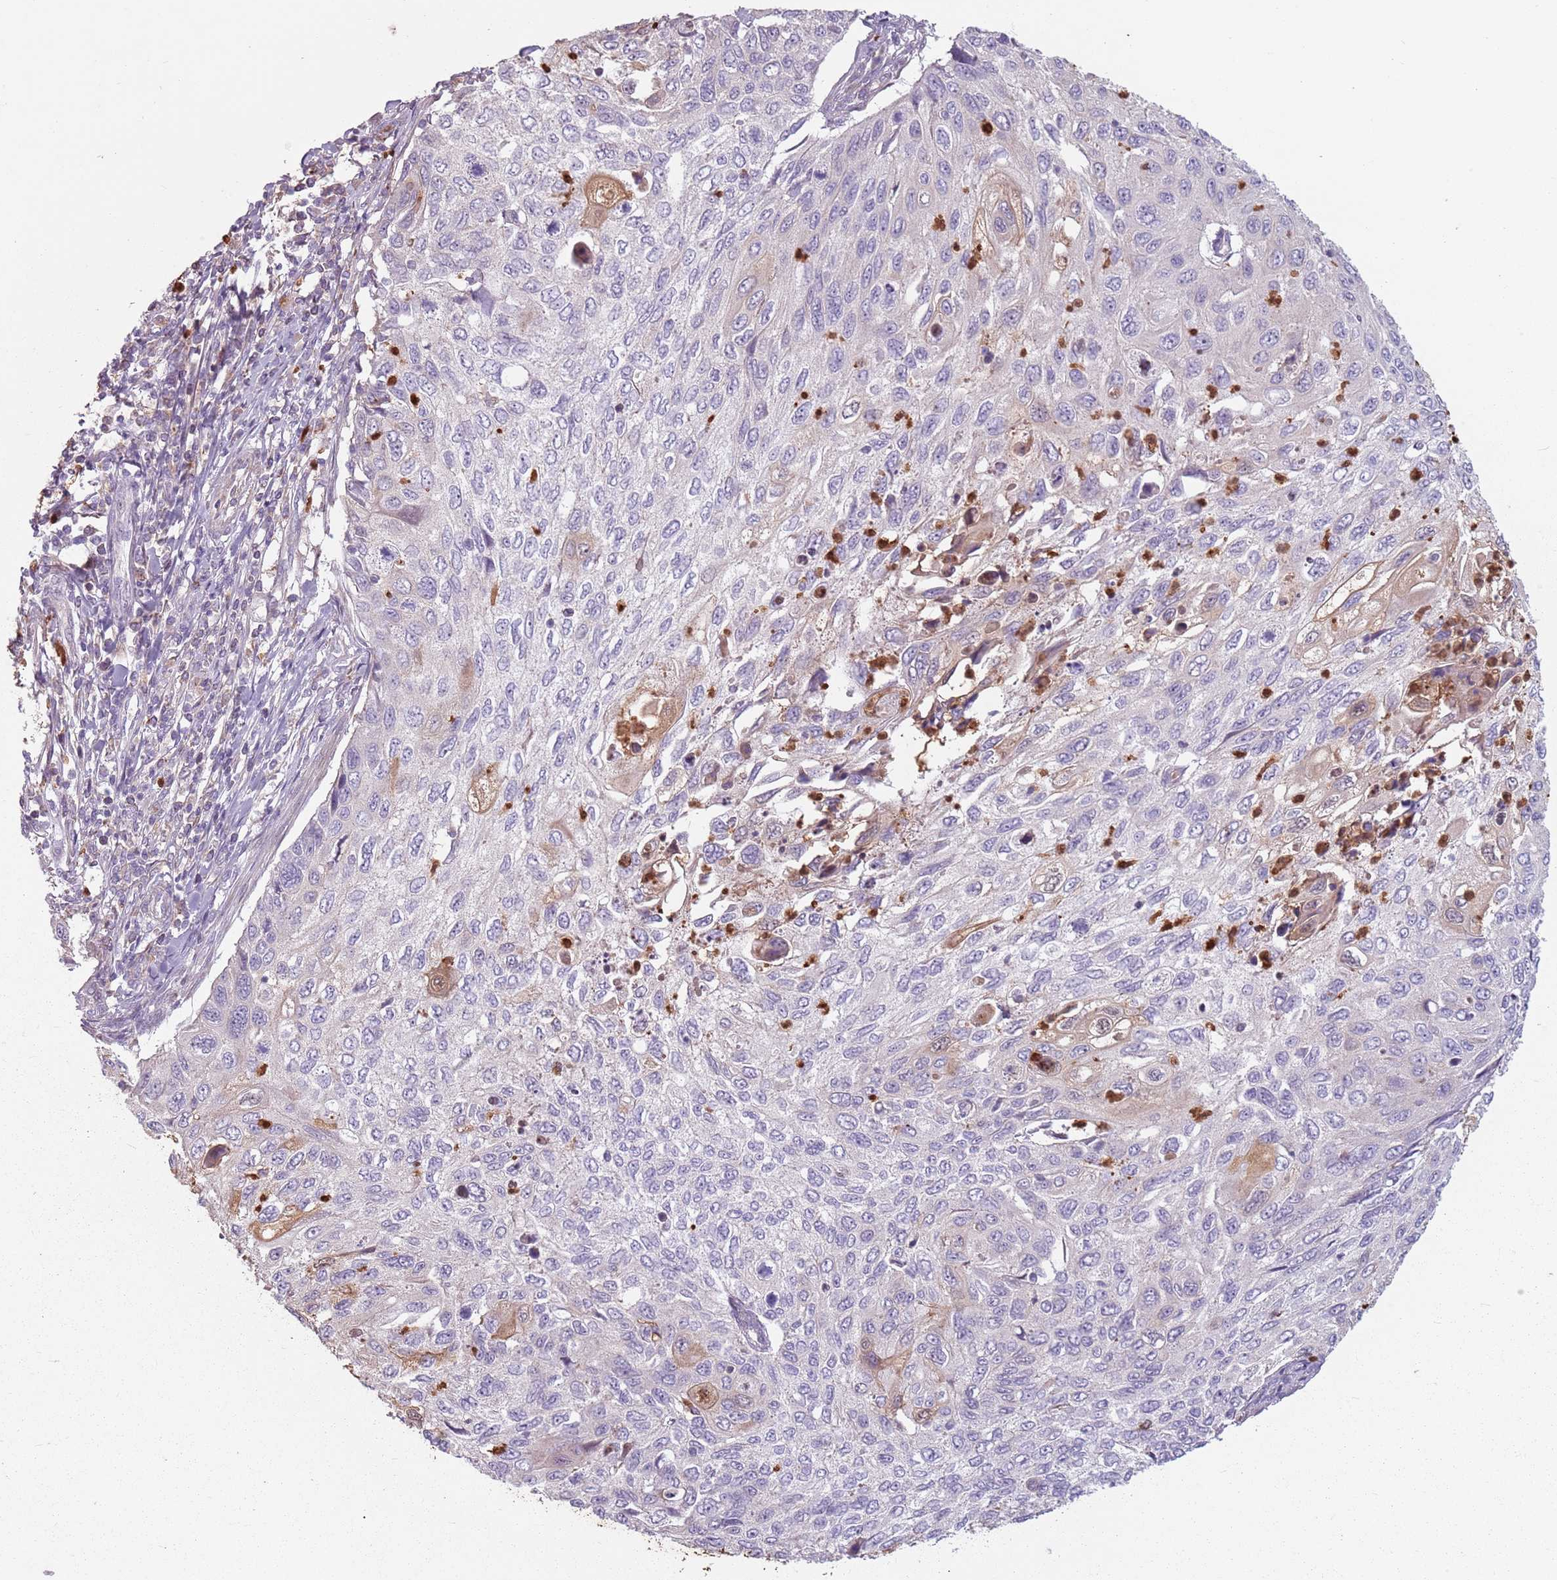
{"staining": {"intensity": "negative", "quantity": "none", "location": "none"}, "tissue": "cervical cancer", "cell_type": "Tumor cells", "image_type": "cancer", "snomed": [{"axis": "morphology", "description": "Squamous cell carcinoma, NOS"}, {"axis": "topography", "description": "Cervix"}], "caption": "Immunohistochemistry (IHC) micrograph of cervical cancer (squamous cell carcinoma) stained for a protein (brown), which reveals no positivity in tumor cells.", "gene": "SPAG4", "patient": {"sex": "female", "age": 70}}